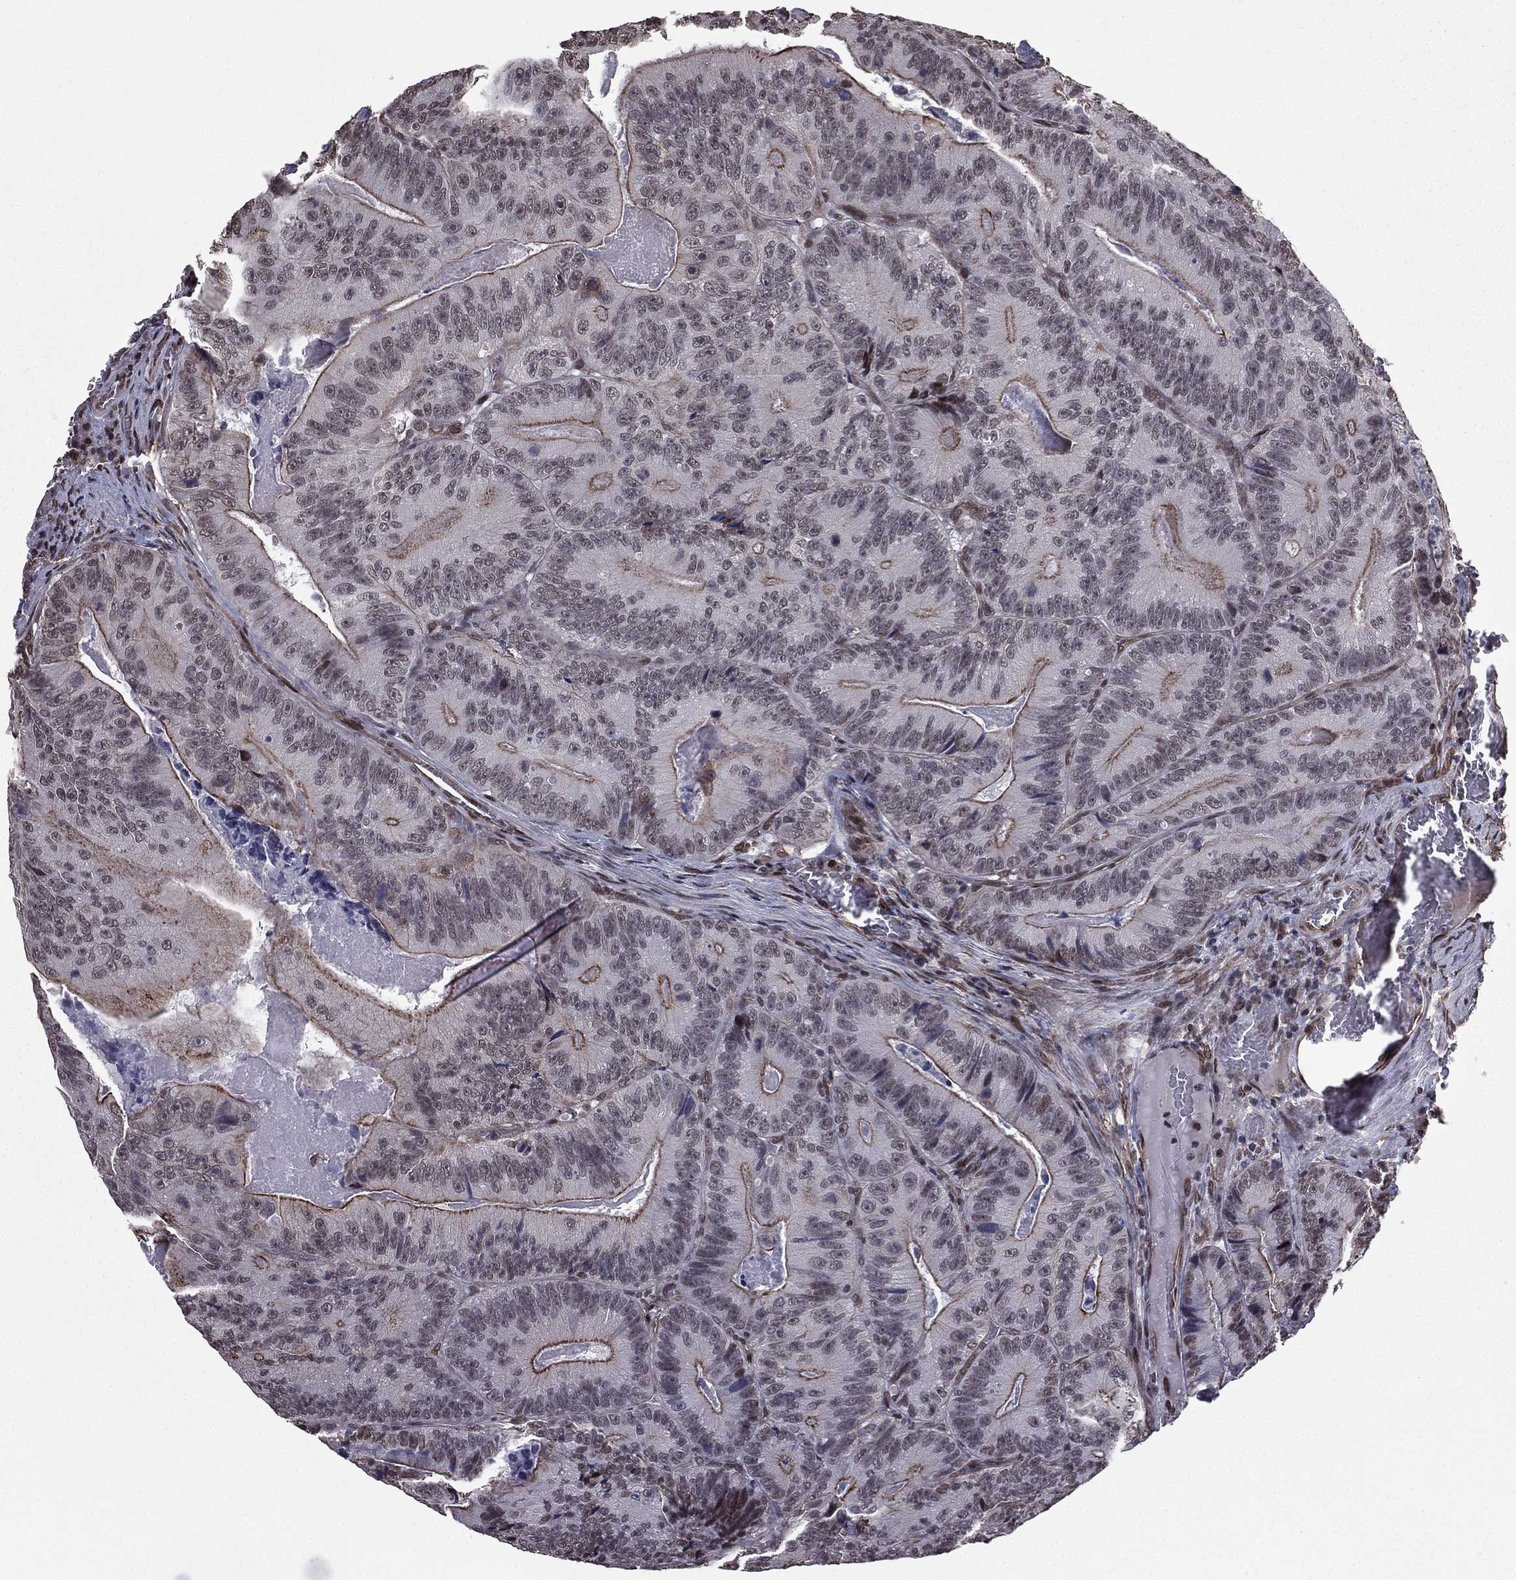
{"staining": {"intensity": "moderate", "quantity": "25%-75%", "location": "cytoplasmic/membranous"}, "tissue": "colorectal cancer", "cell_type": "Tumor cells", "image_type": "cancer", "snomed": [{"axis": "morphology", "description": "Adenocarcinoma, NOS"}, {"axis": "topography", "description": "Colon"}], "caption": "A medium amount of moderate cytoplasmic/membranous expression is present in approximately 25%-75% of tumor cells in colorectal adenocarcinoma tissue. Nuclei are stained in blue.", "gene": "RARB", "patient": {"sex": "female", "age": 86}}